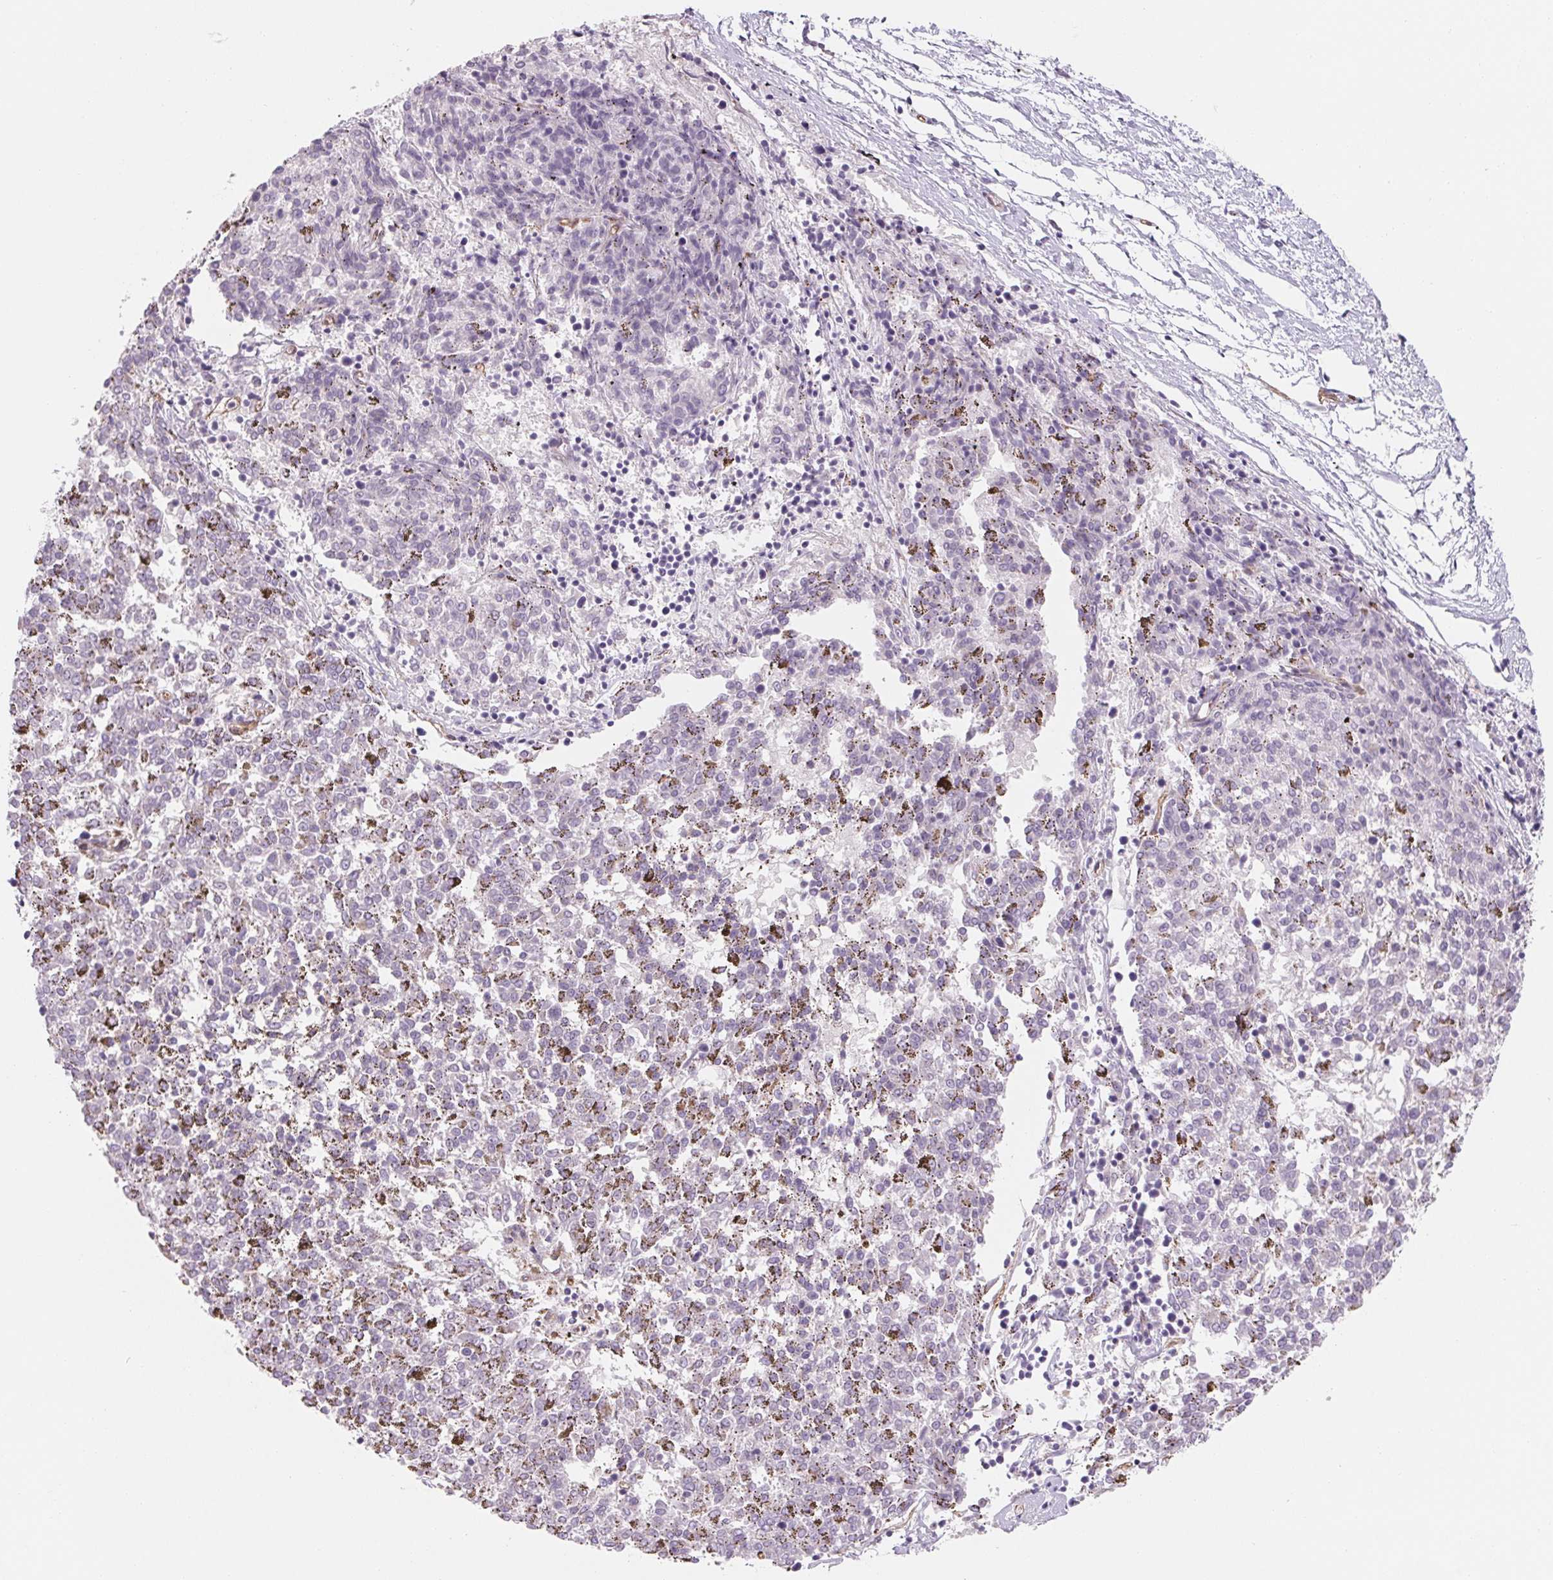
{"staining": {"intensity": "negative", "quantity": "none", "location": "none"}, "tissue": "melanoma", "cell_type": "Tumor cells", "image_type": "cancer", "snomed": [{"axis": "morphology", "description": "Malignant melanoma, NOS"}, {"axis": "topography", "description": "Skin"}], "caption": "Tumor cells show no significant positivity in malignant melanoma.", "gene": "ANKRD13B", "patient": {"sex": "female", "age": 72}}